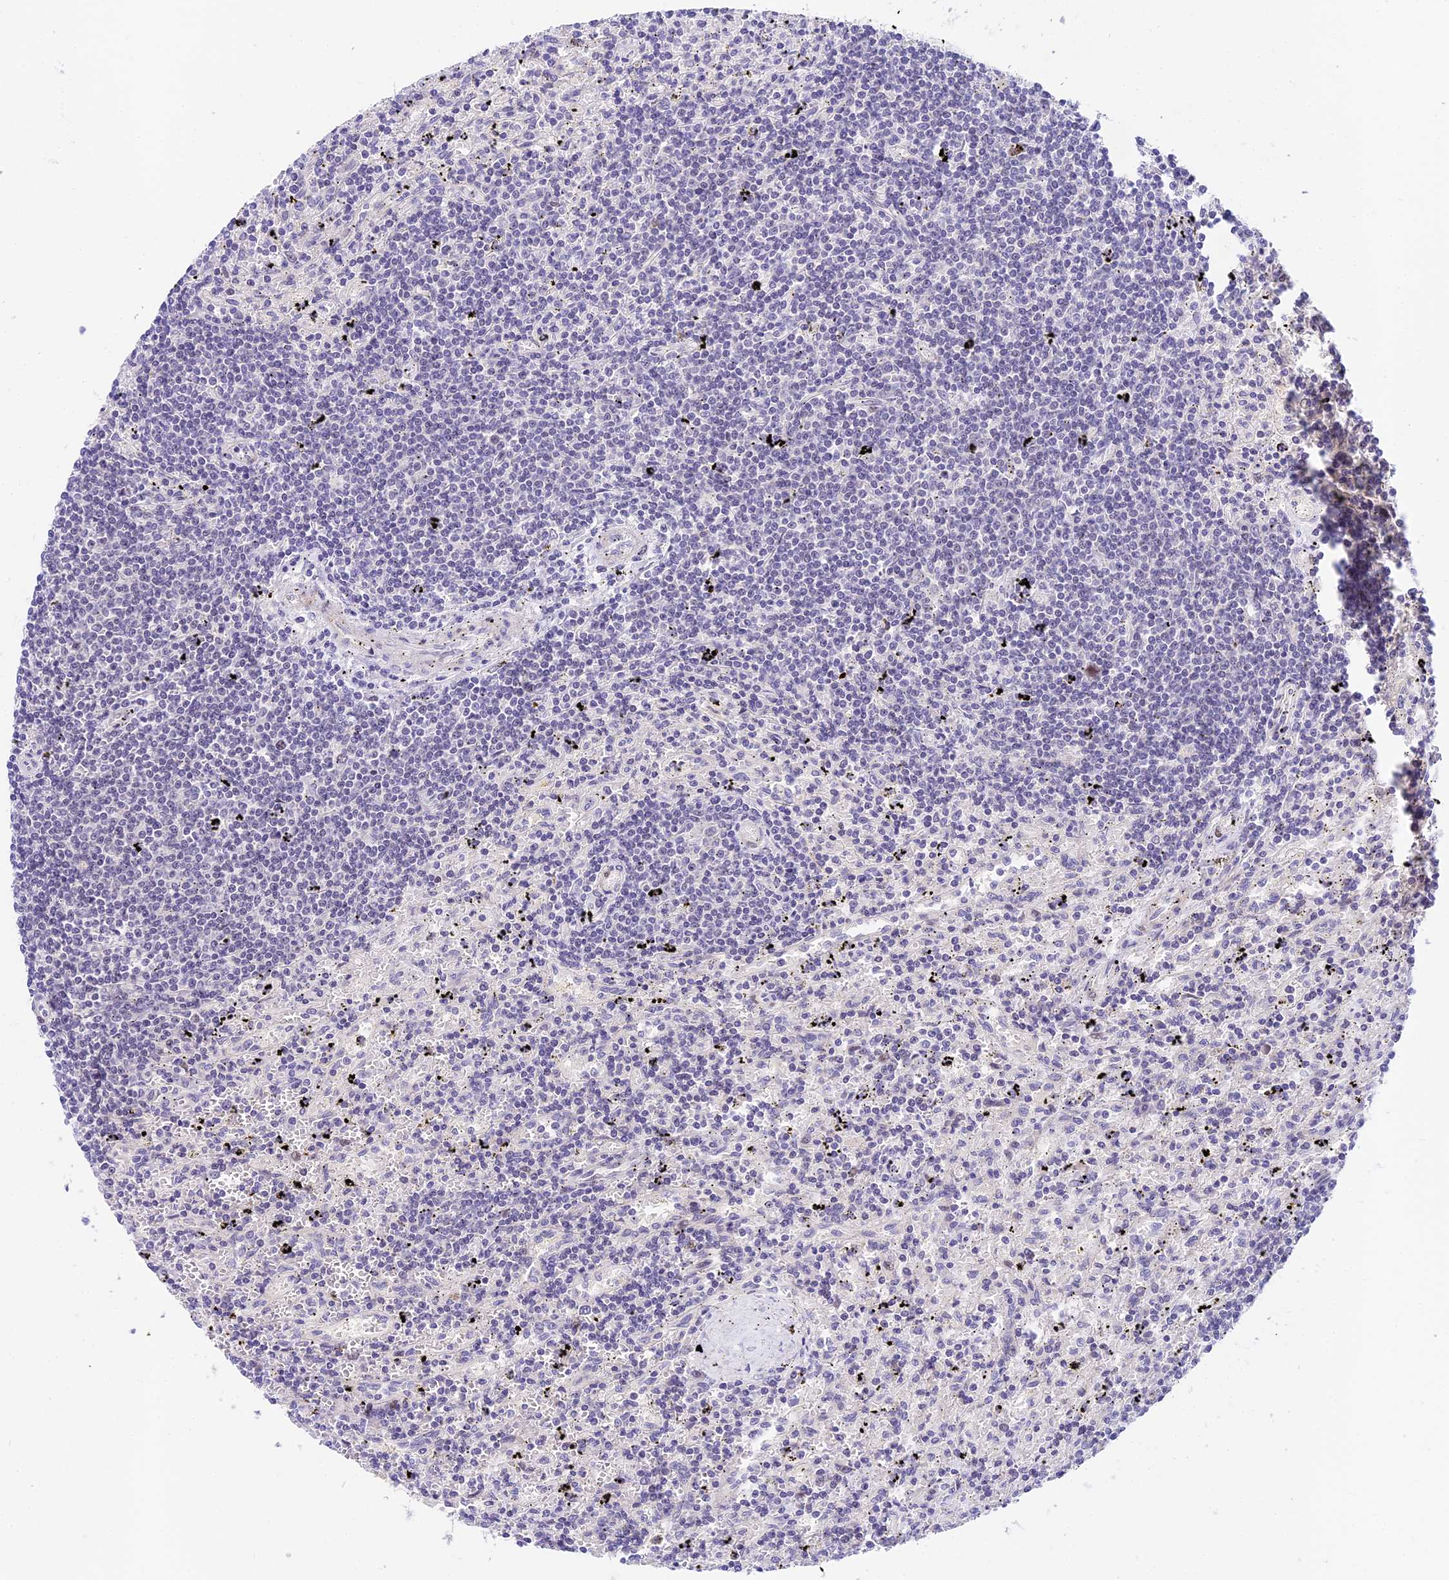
{"staining": {"intensity": "negative", "quantity": "none", "location": "none"}, "tissue": "lymphoma", "cell_type": "Tumor cells", "image_type": "cancer", "snomed": [{"axis": "morphology", "description": "Malignant lymphoma, non-Hodgkin's type, Low grade"}, {"axis": "topography", "description": "Spleen"}], "caption": "IHC photomicrograph of human lymphoma stained for a protein (brown), which reveals no staining in tumor cells.", "gene": "MIDN", "patient": {"sex": "male", "age": 76}}